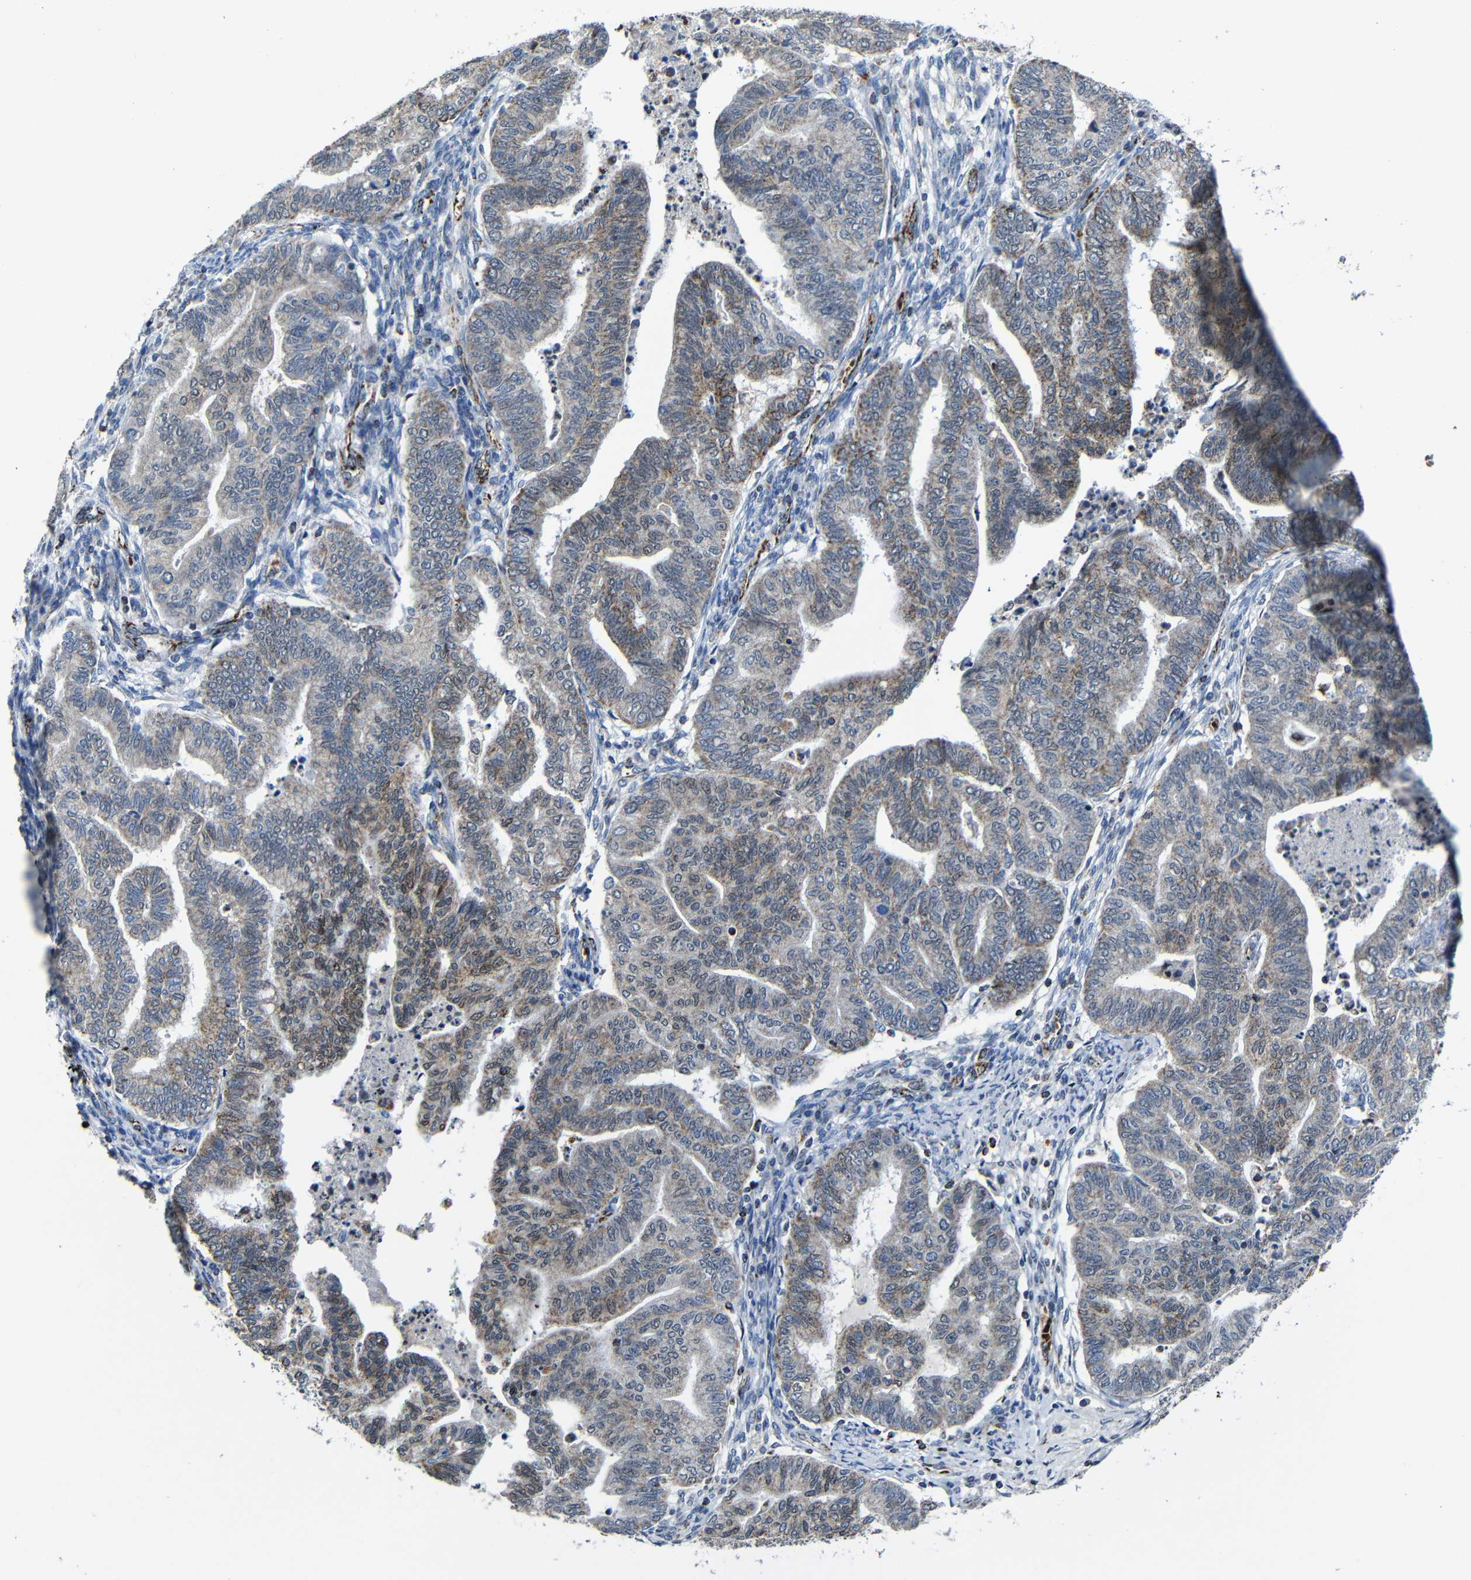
{"staining": {"intensity": "weak", "quantity": "25%-75%", "location": "cytoplasmic/membranous"}, "tissue": "endometrial cancer", "cell_type": "Tumor cells", "image_type": "cancer", "snomed": [{"axis": "morphology", "description": "Adenocarcinoma, NOS"}, {"axis": "topography", "description": "Endometrium"}], "caption": "The immunohistochemical stain labels weak cytoplasmic/membranous expression in tumor cells of adenocarcinoma (endometrial) tissue. The staining was performed using DAB (3,3'-diaminobenzidine) to visualize the protein expression in brown, while the nuclei were stained in blue with hematoxylin (Magnification: 20x).", "gene": "CA5B", "patient": {"sex": "female", "age": 79}}